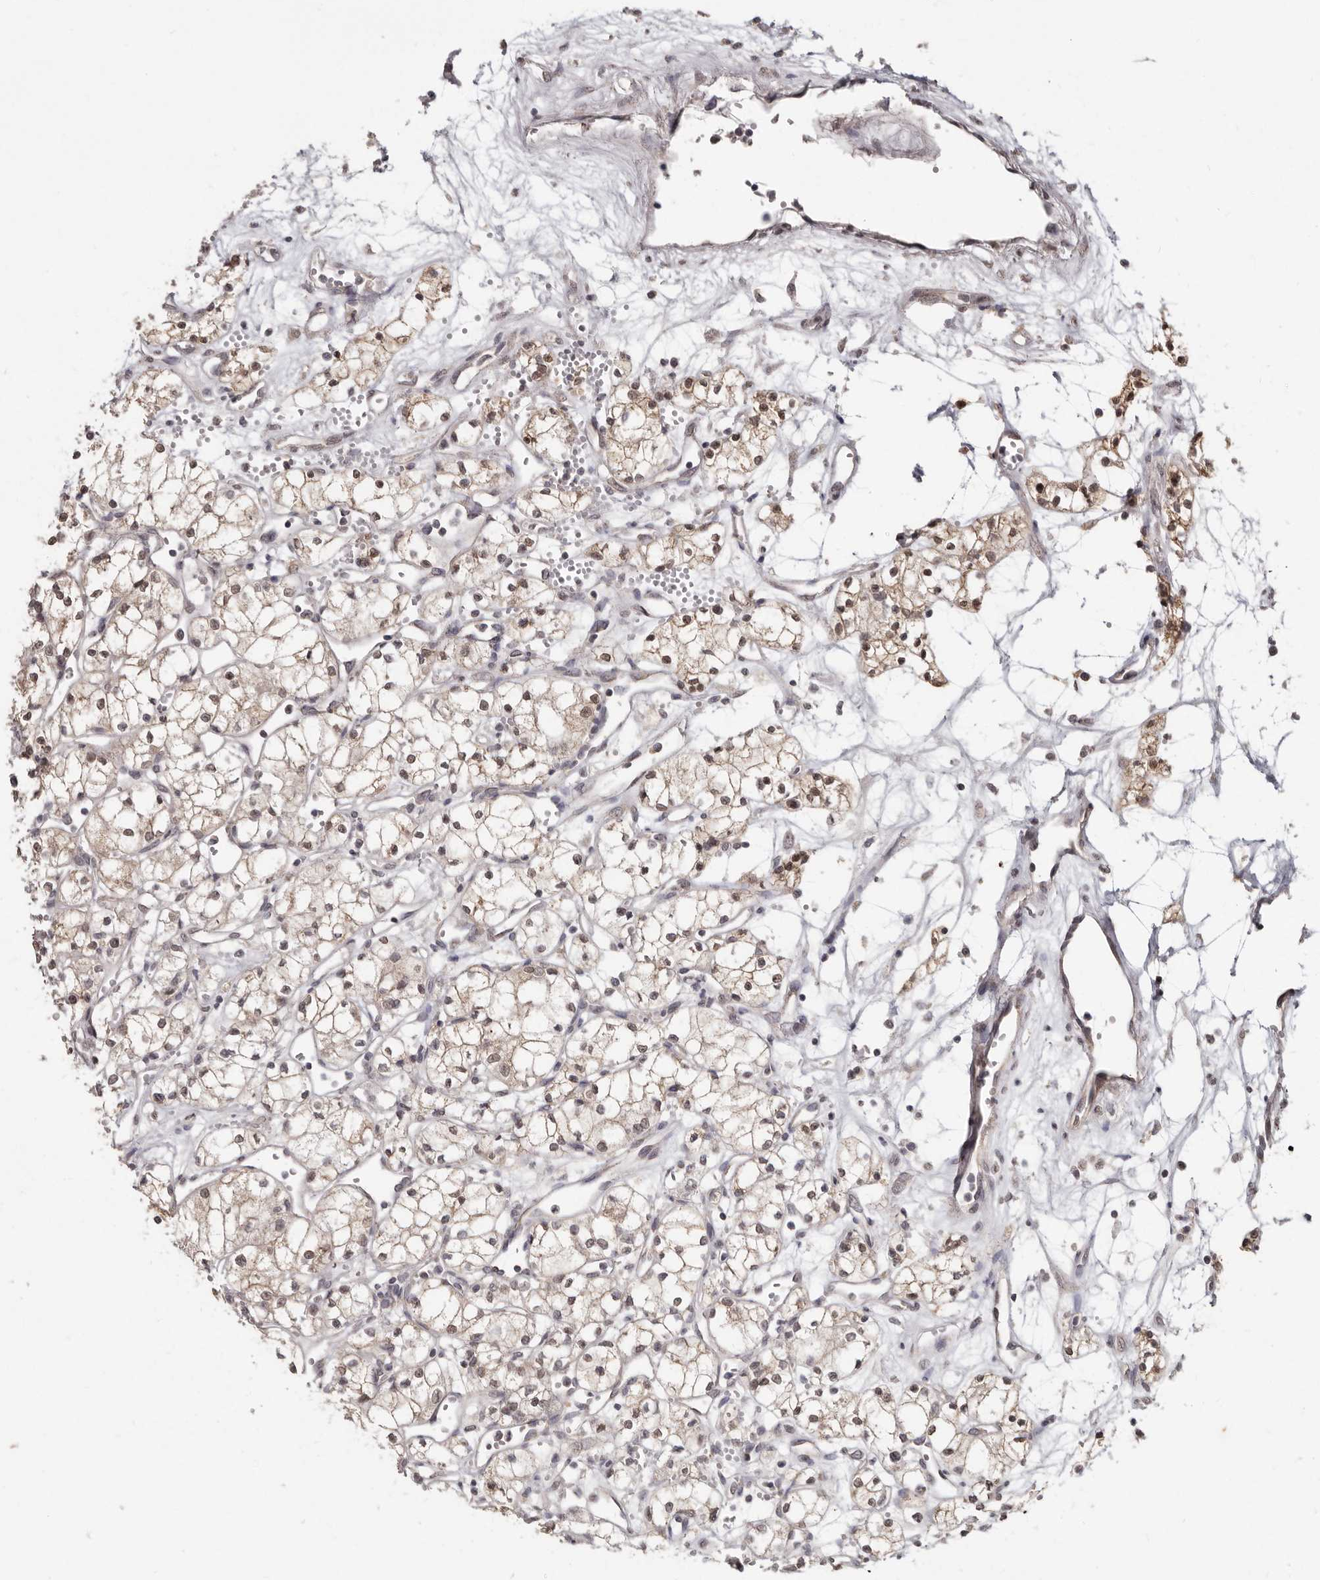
{"staining": {"intensity": "moderate", "quantity": ">75%", "location": "cytoplasmic/membranous,nuclear"}, "tissue": "renal cancer", "cell_type": "Tumor cells", "image_type": "cancer", "snomed": [{"axis": "morphology", "description": "Adenocarcinoma, NOS"}, {"axis": "topography", "description": "Kidney"}], "caption": "Protein positivity by immunohistochemistry (IHC) exhibits moderate cytoplasmic/membranous and nuclear staining in about >75% of tumor cells in adenocarcinoma (renal). Nuclei are stained in blue.", "gene": "LINGO2", "patient": {"sex": "male", "age": 59}}